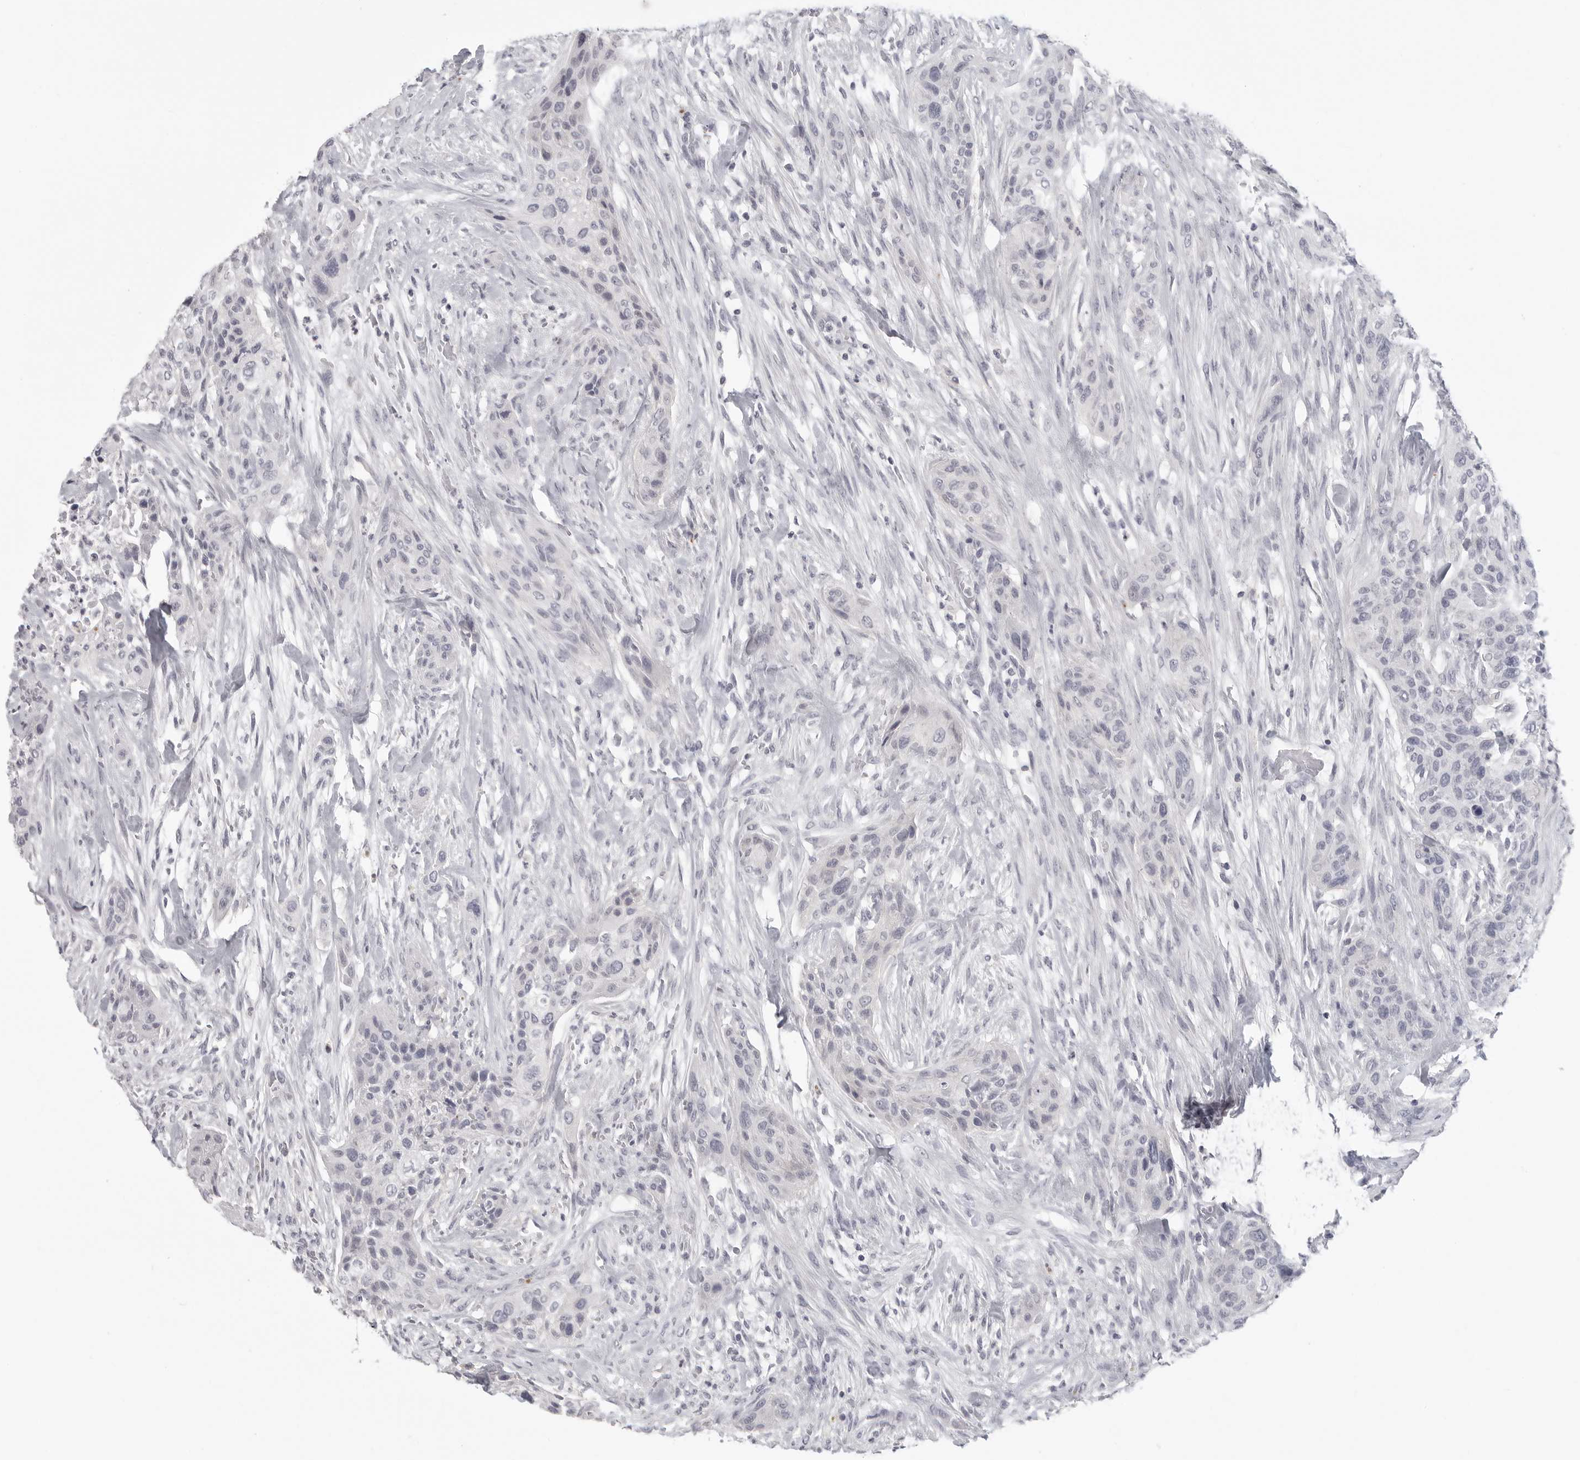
{"staining": {"intensity": "negative", "quantity": "none", "location": "none"}, "tissue": "urothelial cancer", "cell_type": "Tumor cells", "image_type": "cancer", "snomed": [{"axis": "morphology", "description": "Urothelial carcinoma, High grade"}, {"axis": "topography", "description": "Urinary bladder"}], "caption": "This is an immunohistochemistry (IHC) image of human urothelial cancer. There is no expression in tumor cells.", "gene": "HMGCS2", "patient": {"sex": "male", "age": 35}}